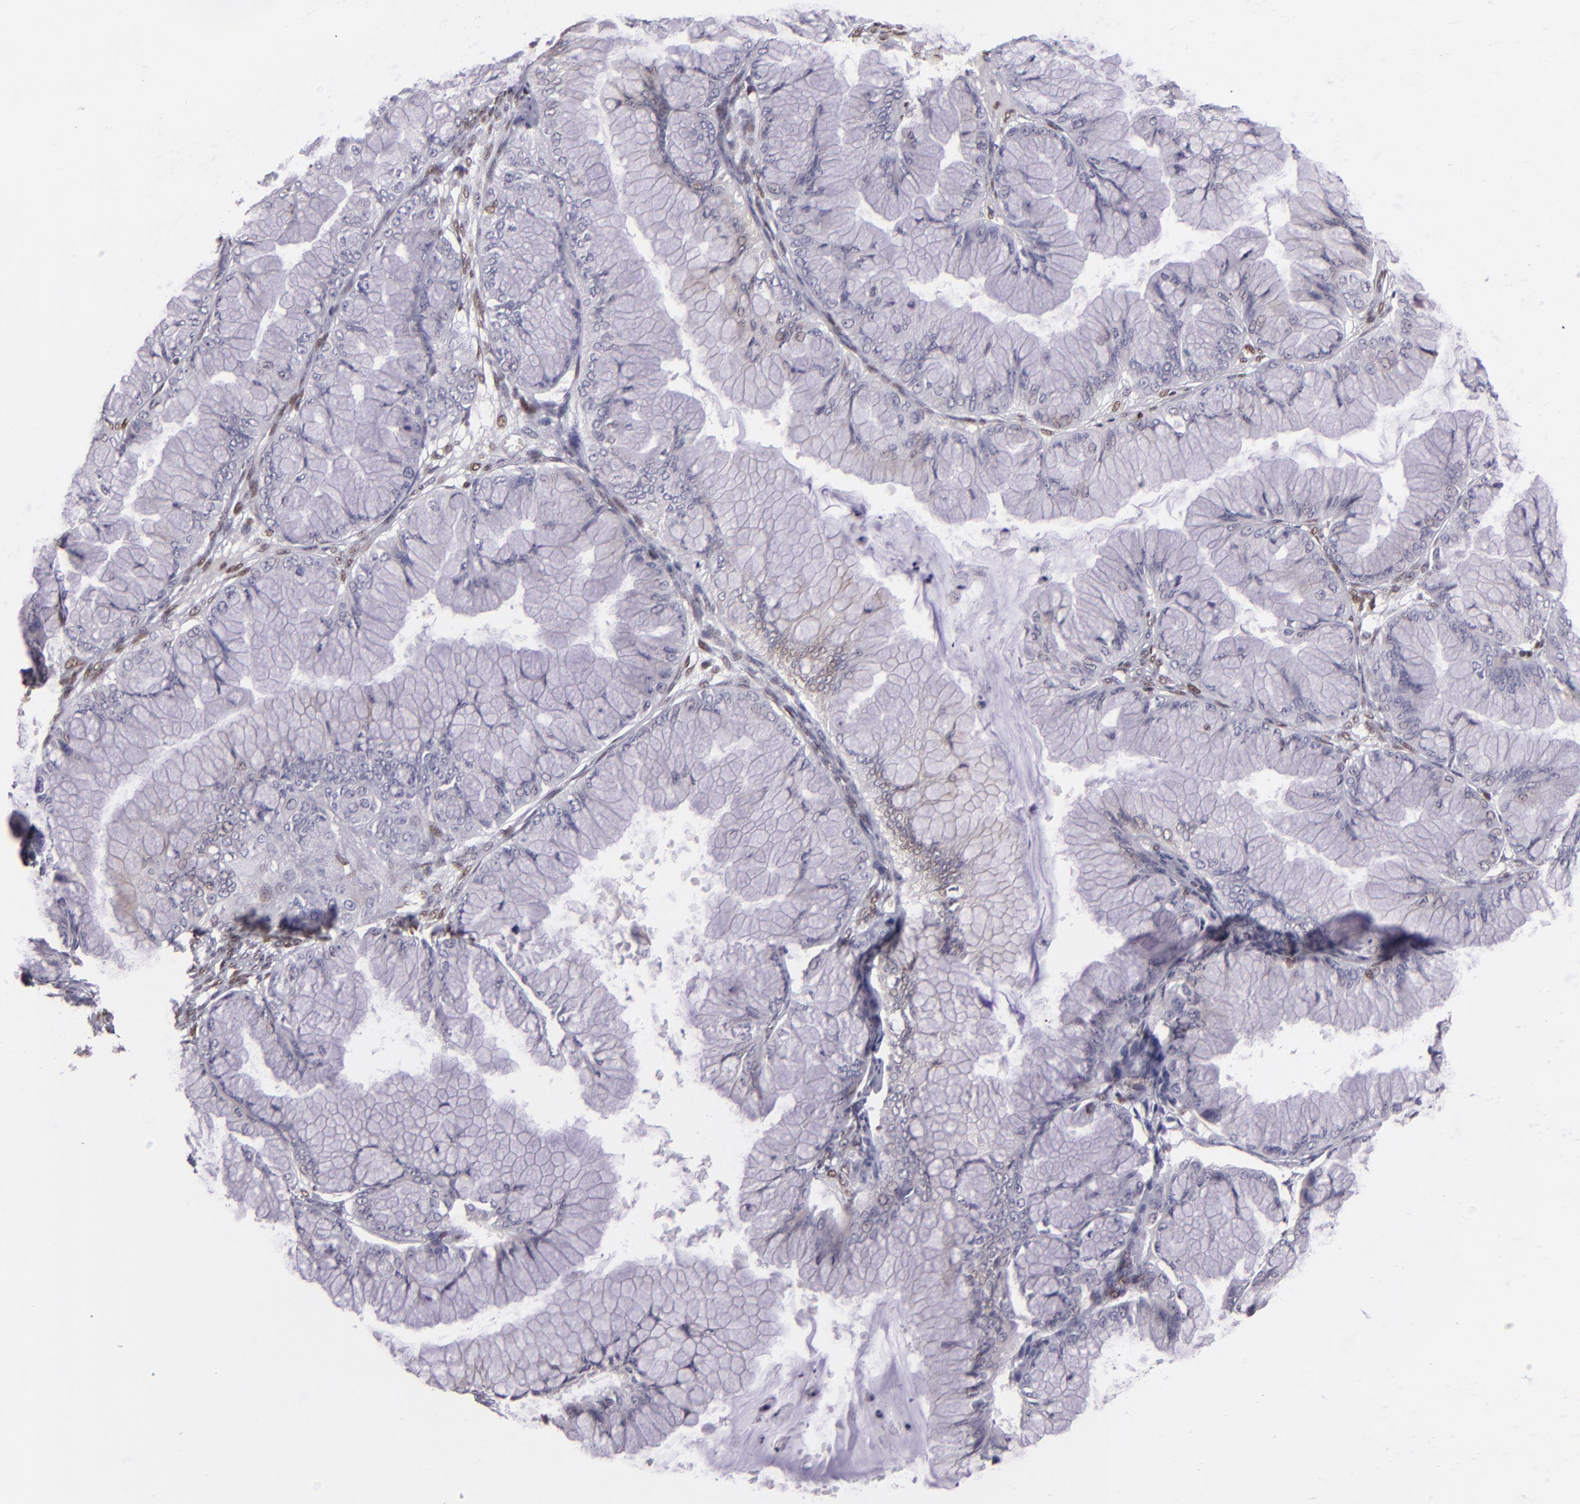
{"staining": {"intensity": "weak", "quantity": "<25%", "location": "nuclear"}, "tissue": "ovarian cancer", "cell_type": "Tumor cells", "image_type": "cancer", "snomed": [{"axis": "morphology", "description": "Cystadenocarcinoma, mucinous, NOS"}, {"axis": "topography", "description": "Ovary"}], "caption": "Tumor cells are negative for protein expression in human ovarian cancer.", "gene": "BRD8", "patient": {"sex": "female", "age": 63}}